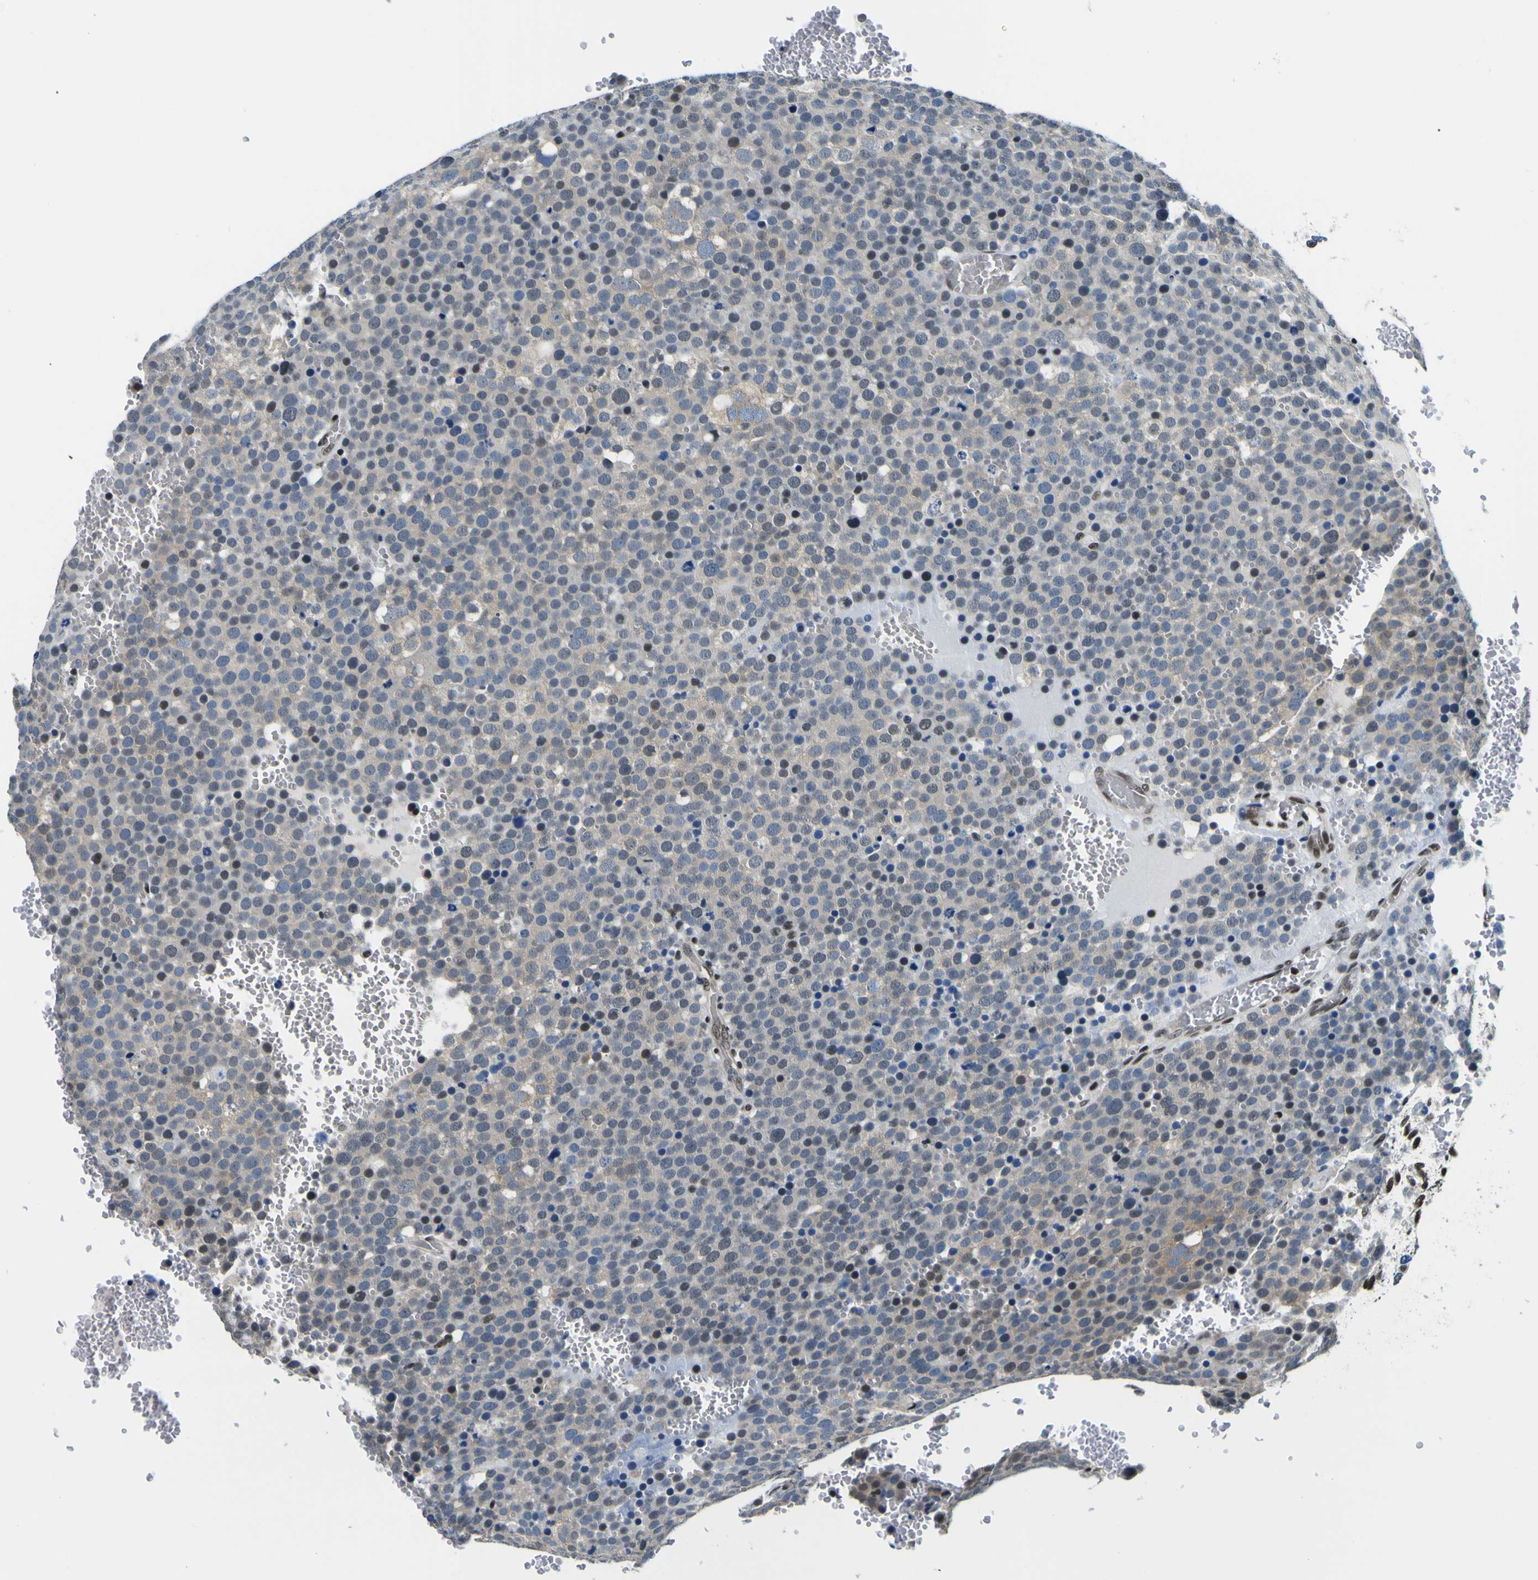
{"staining": {"intensity": "moderate", "quantity": "<25%", "location": "cytoplasmic/membranous,nuclear"}, "tissue": "testis cancer", "cell_type": "Tumor cells", "image_type": "cancer", "snomed": [{"axis": "morphology", "description": "Seminoma, NOS"}, {"axis": "topography", "description": "Testis"}], "caption": "Moderate cytoplasmic/membranous and nuclear expression is present in about <25% of tumor cells in testis cancer.", "gene": "SP1", "patient": {"sex": "male", "age": 71}}